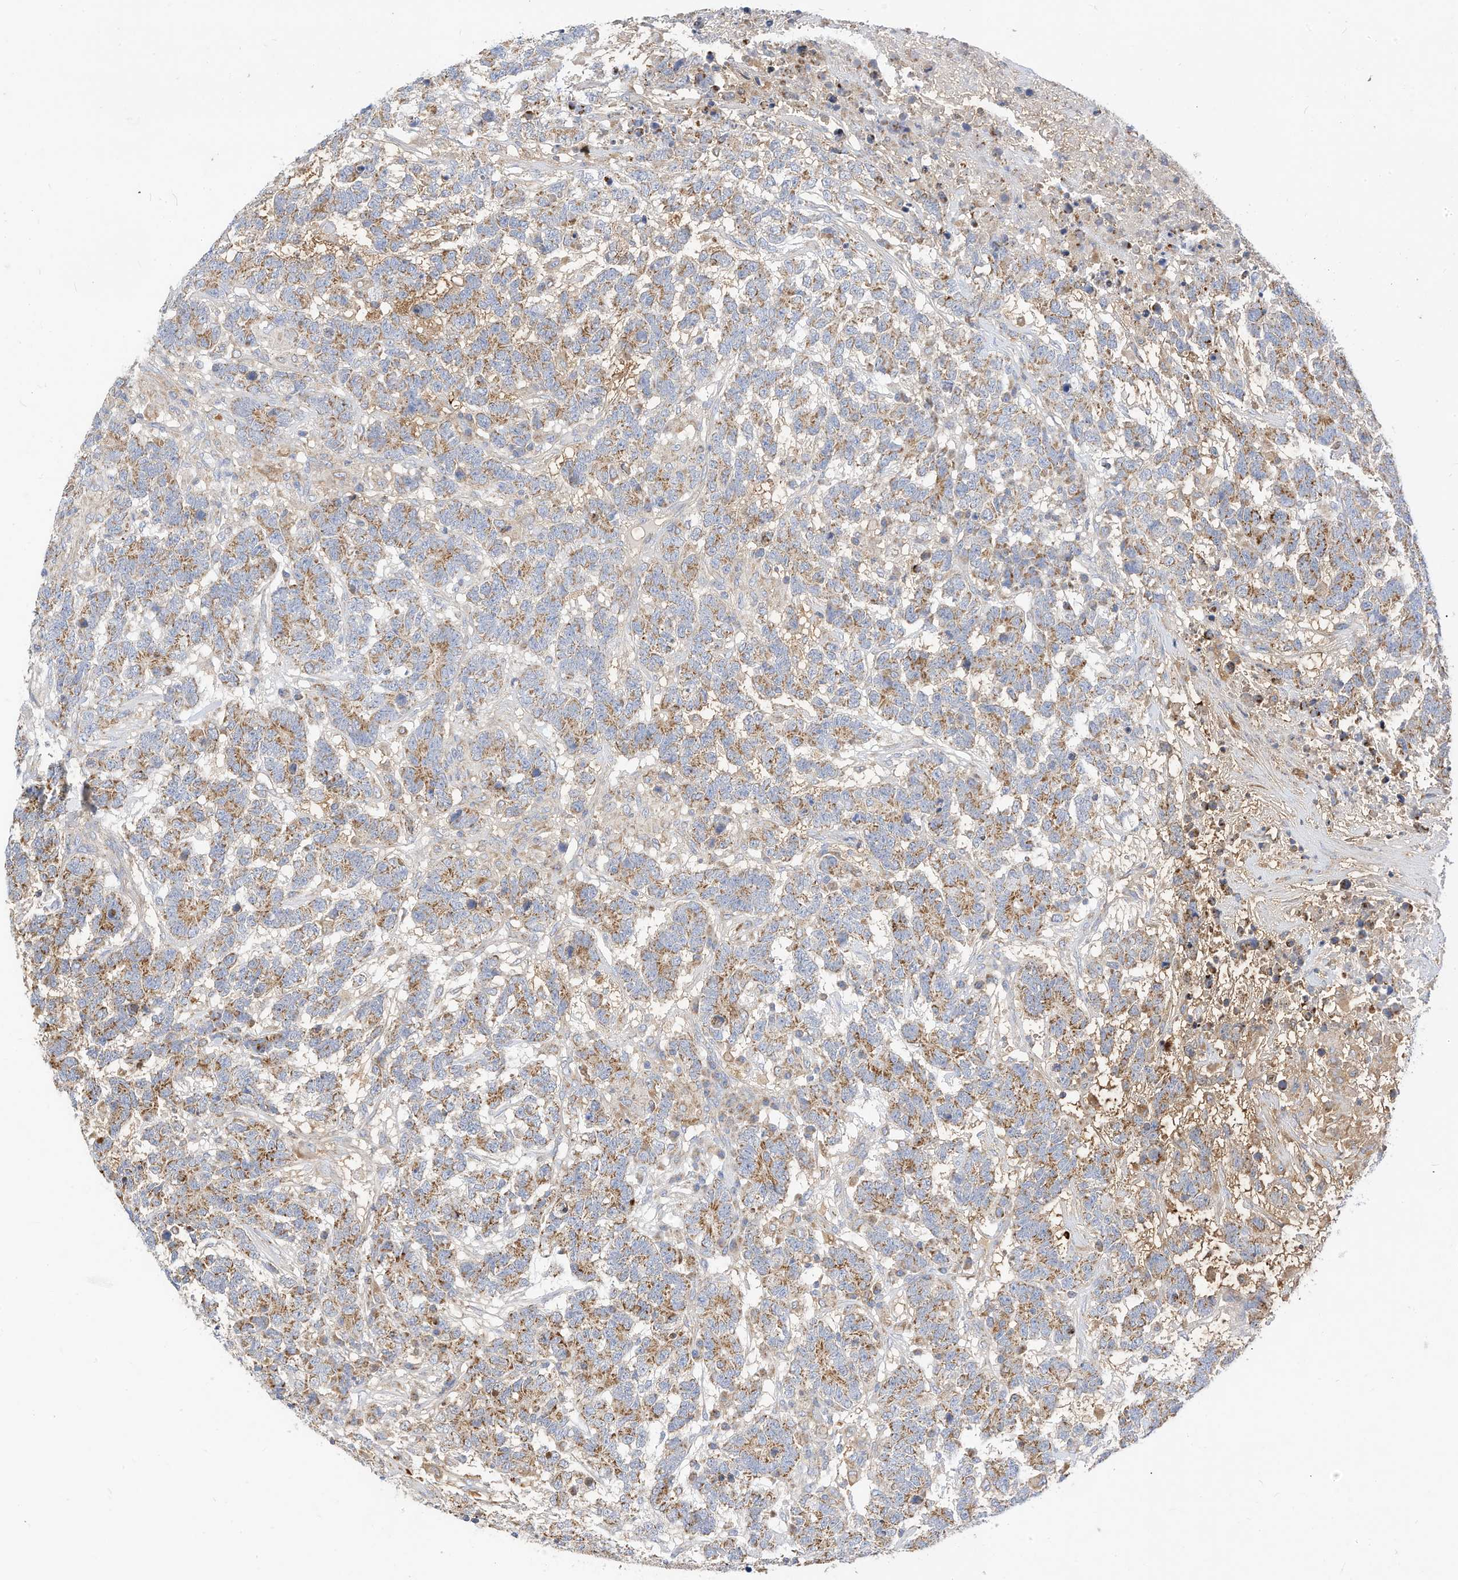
{"staining": {"intensity": "moderate", "quantity": ">75%", "location": "cytoplasmic/membranous"}, "tissue": "testis cancer", "cell_type": "Tumor cells", "image_type": "cancer", "snomed": [{"axis": "morphology", "description": "Carcinoma, Embryonal, NOS"}, {"axis": "topography", "description": "Testis"}], "caption": "This is a photomicrograph of immunohistochemistry (IHC) staining of testis embryonal carcinoma, which shows moderate expression in the cytoplasmic/membranous of tumor cells.", "gene": "RHOH", "patient": {"sex": "male", "age": 26}}